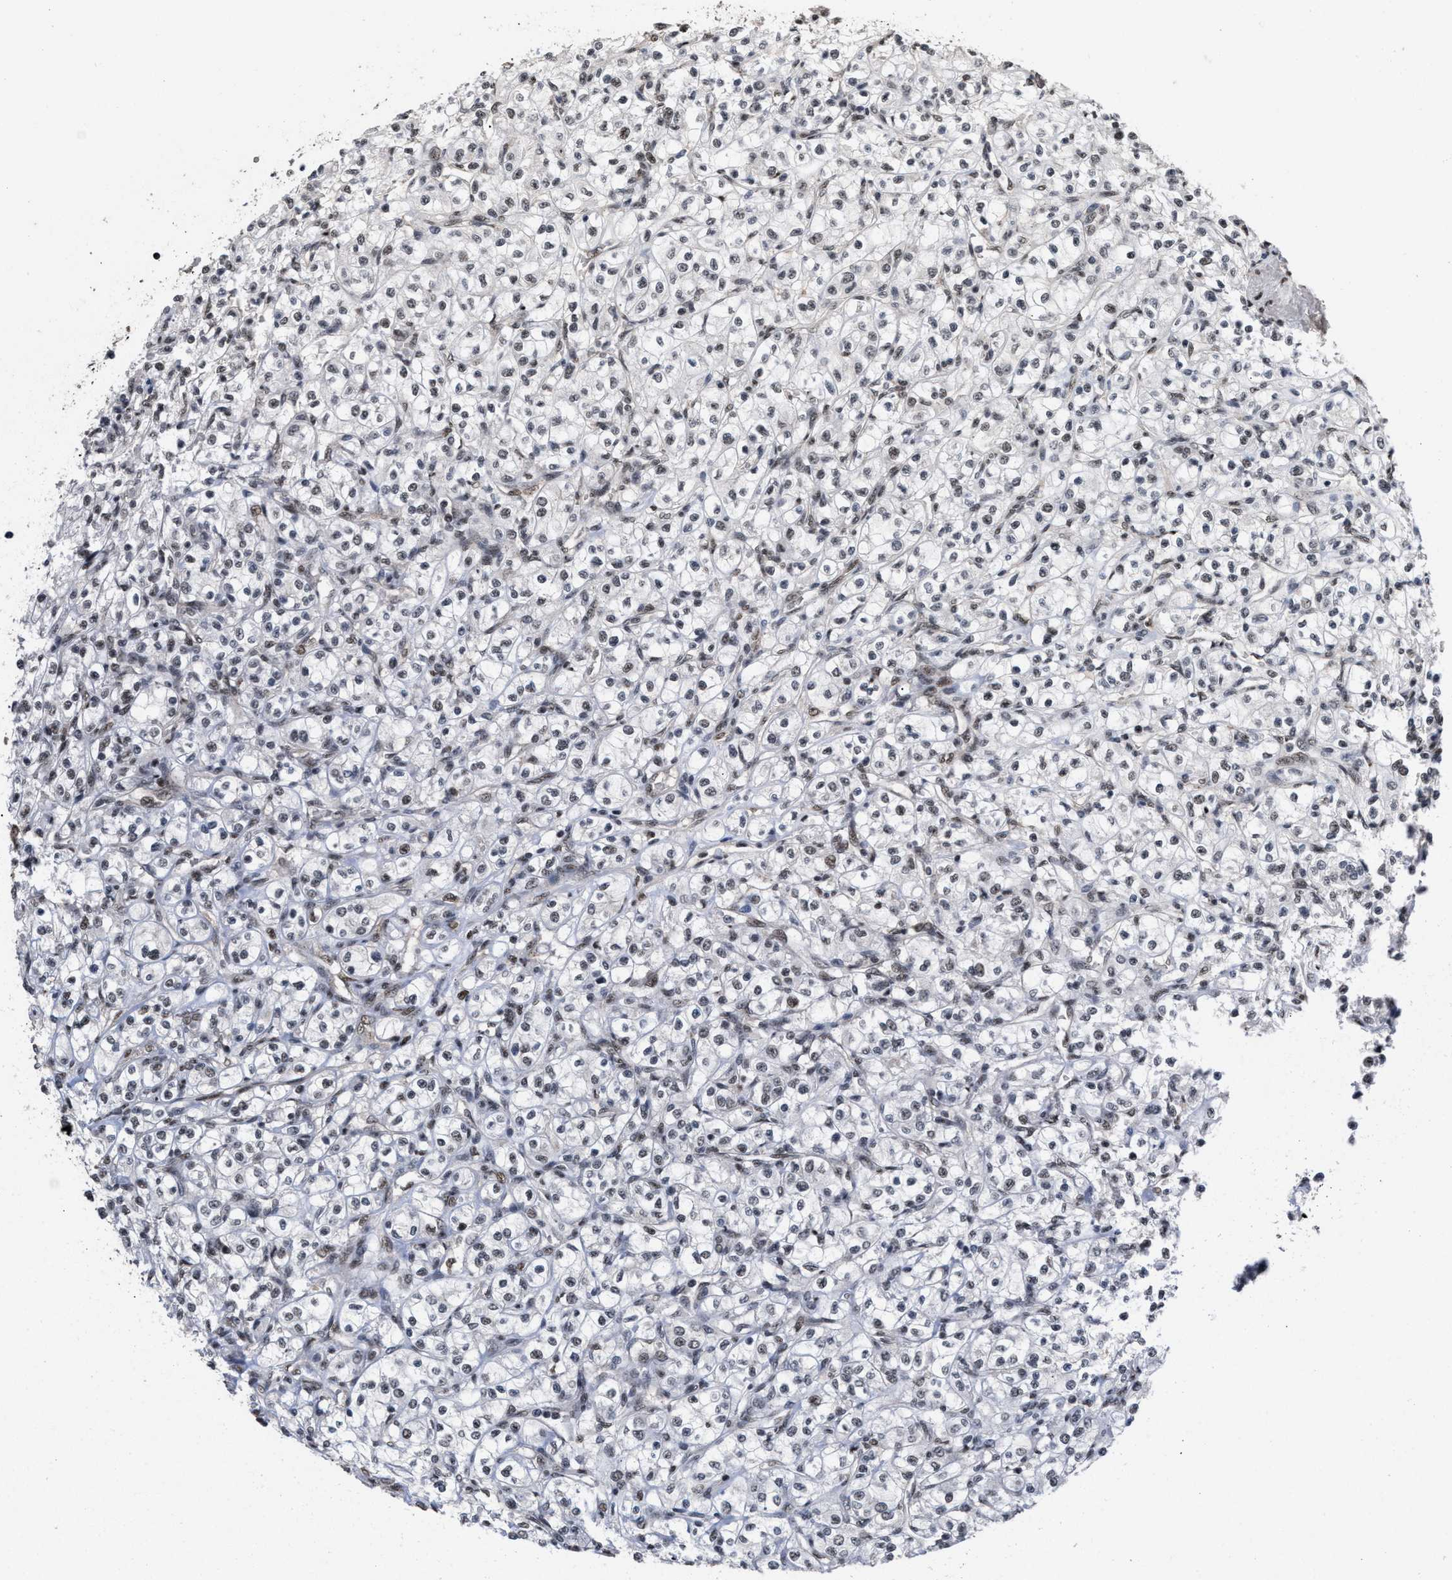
{"staining": {"intensity": "weak", "quantity": "25%-75%", "location": "nuclear"}, "tissue": "renal cancer", "cell_type": "Tumor cells", "image_type": "cancer", "snomed": [{"axis": "morphology", "description": "Adenocarcinoma, NOS"}, {"axis": "topography", "description": "Kidney"}], "caption": "The immunohistochemical stain labels weak nuclear expression in tumor cells of renal cancer (adenocarcinoma) tissue.", "gene": "EIF4A3", "patient": {"sex": "male", "age": 77}}